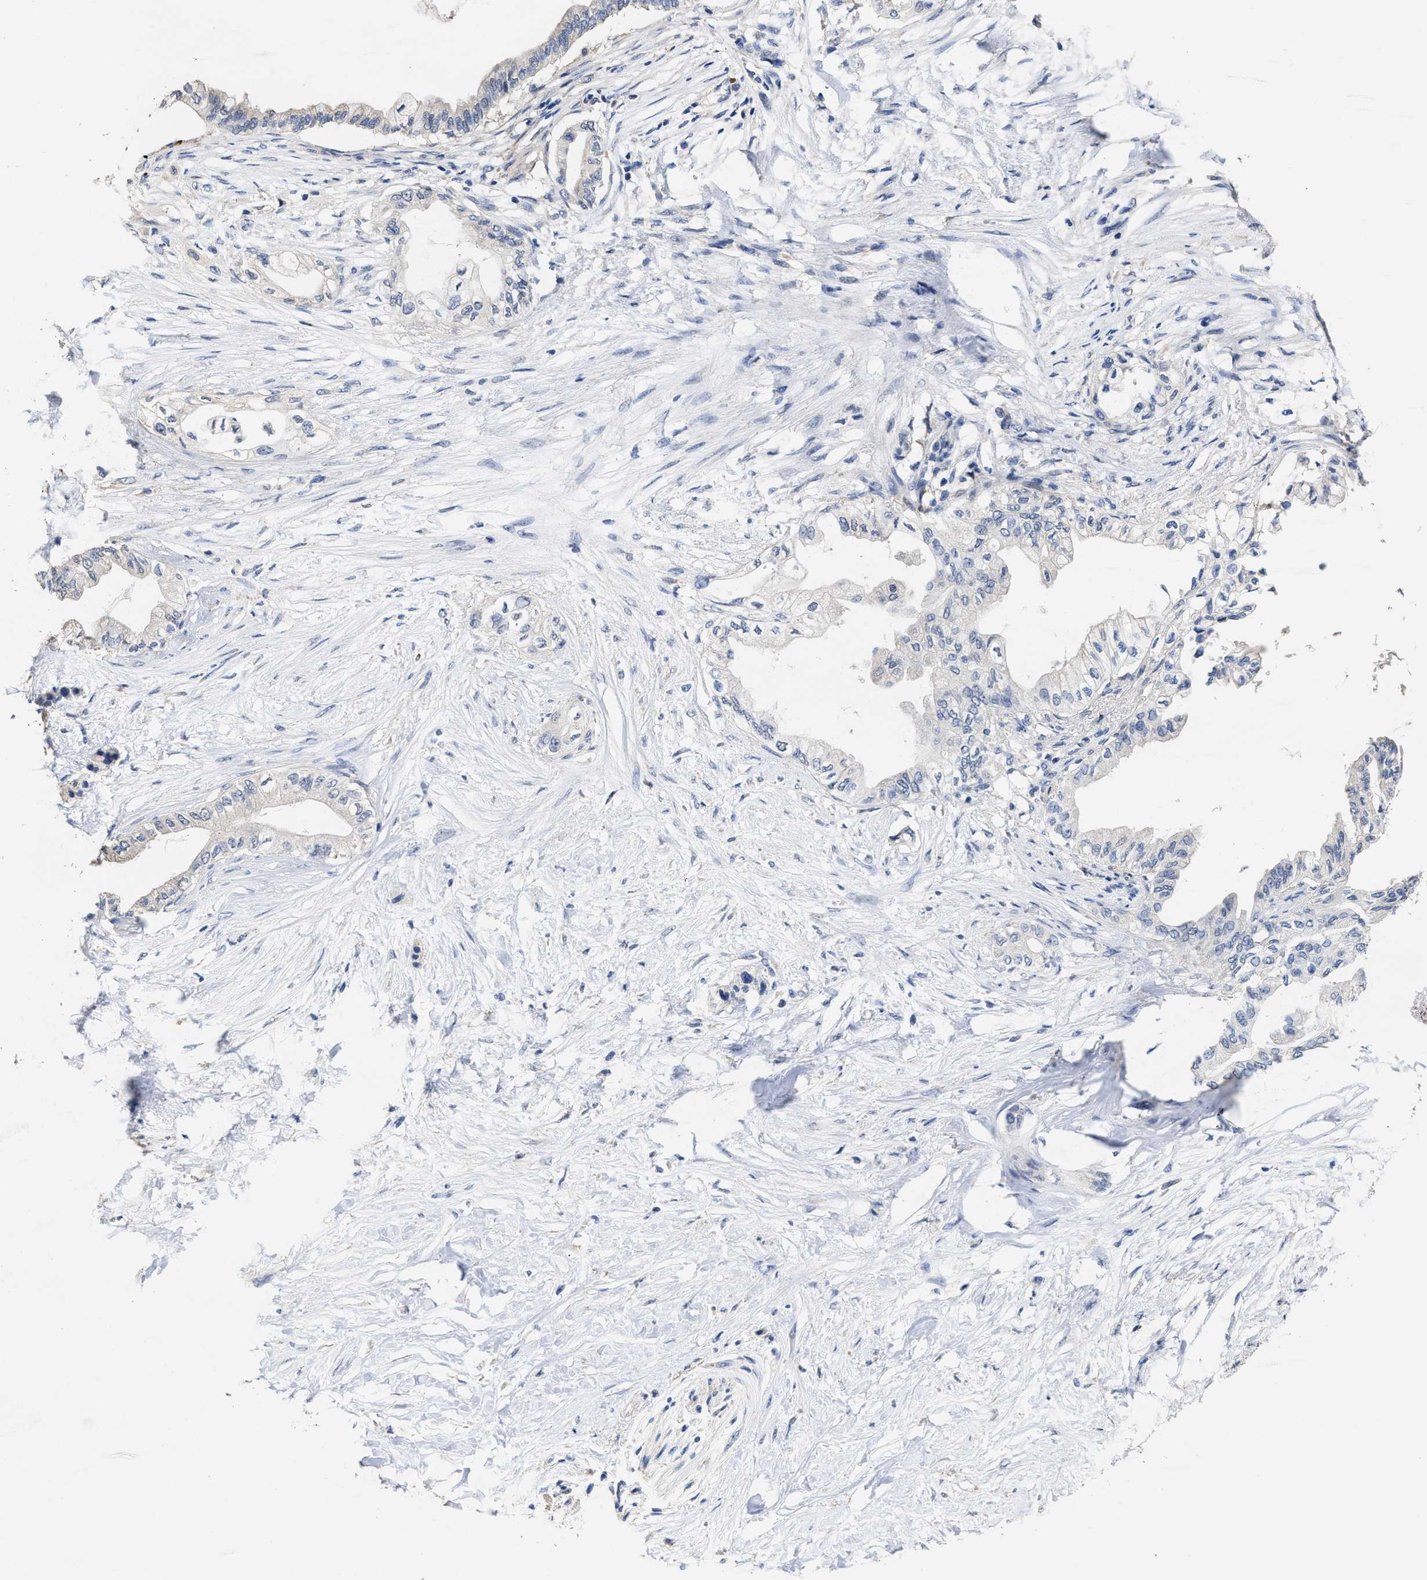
{"staining": {"intensity": "negative", "quantity": "none", "location": "none"}, "tissue": "pancreatic cancer", "cell_type": "Tumor cells", "image_type": "cancer", "snomed": [{"axis": "morphology", "description": "Normal tissue, NOS"}, {"axis": "morphology", "description": "Adenocarcinoma, NOS"}, {"axis": "topography", "description": "Pancreas"}, {"axis": "topography", "description": "Duodenum"}], "caption": "IHC of adenocarcinoma (pancreatic) reveals no expression in tumor cells.", "gene": "ZFAT", "patient": {"sex": "female", "age": 60}}